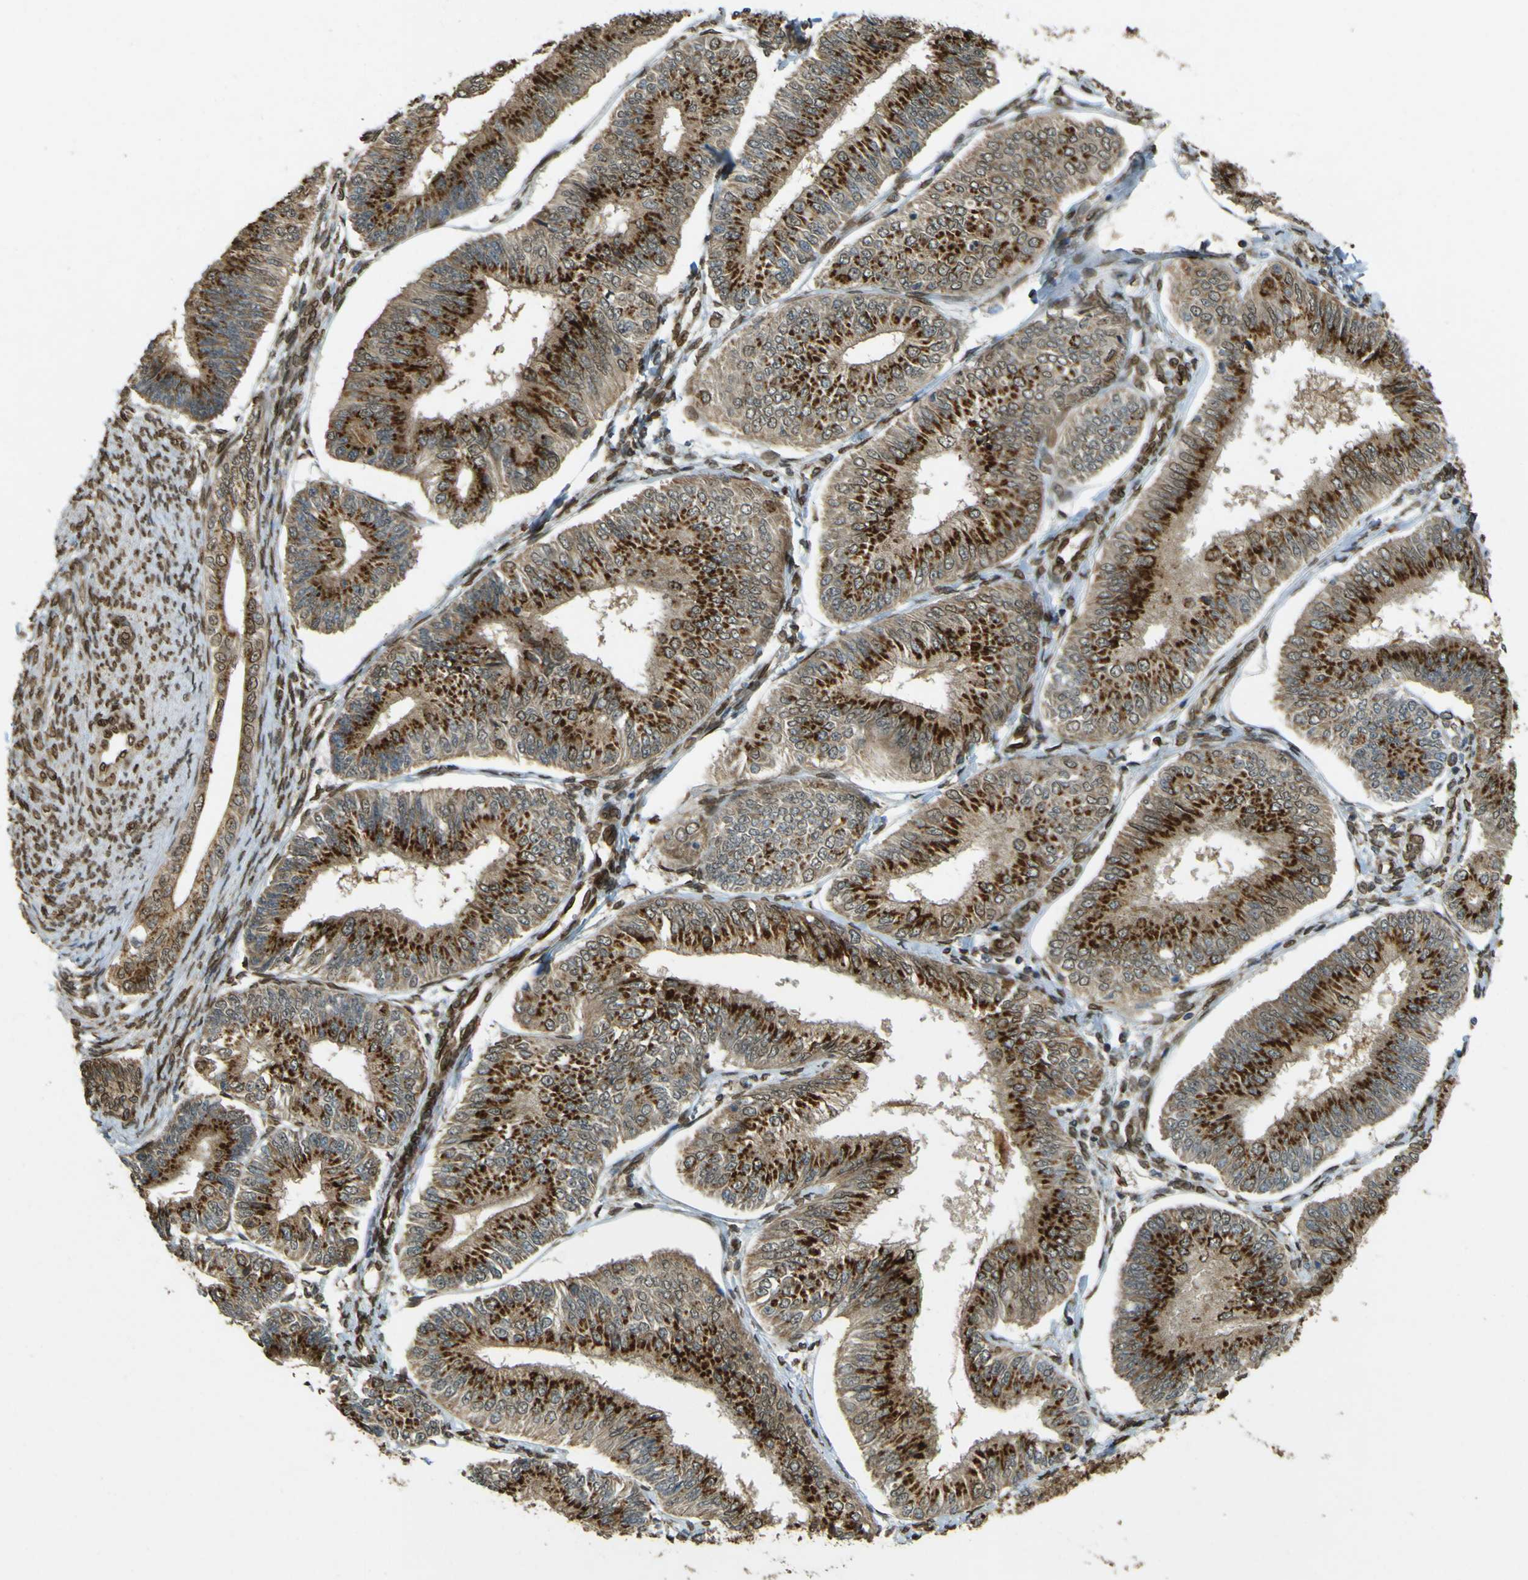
{"staining": {"intensity": "strong", "quantity": ">75%", "location": "cytoplasmic/membranous"}, "tissue": "endometrial cancer", "cell_type": "Tumor cells", "image_type": "cancer", "snomed": [{"axis": "morphology", "description": "Adenocarcinoma, NOS"}, {"axis": "topography", "description": "Endometrium"}], "caption": "Approximately >75% of tumor cells in human endometrial cancer show strong cytoplasmic/membranous protein positivity as visualized by brown immunohistochemical staining.", "gene": "GALNT1", "patient": {"sex": "female", "age": 58}}